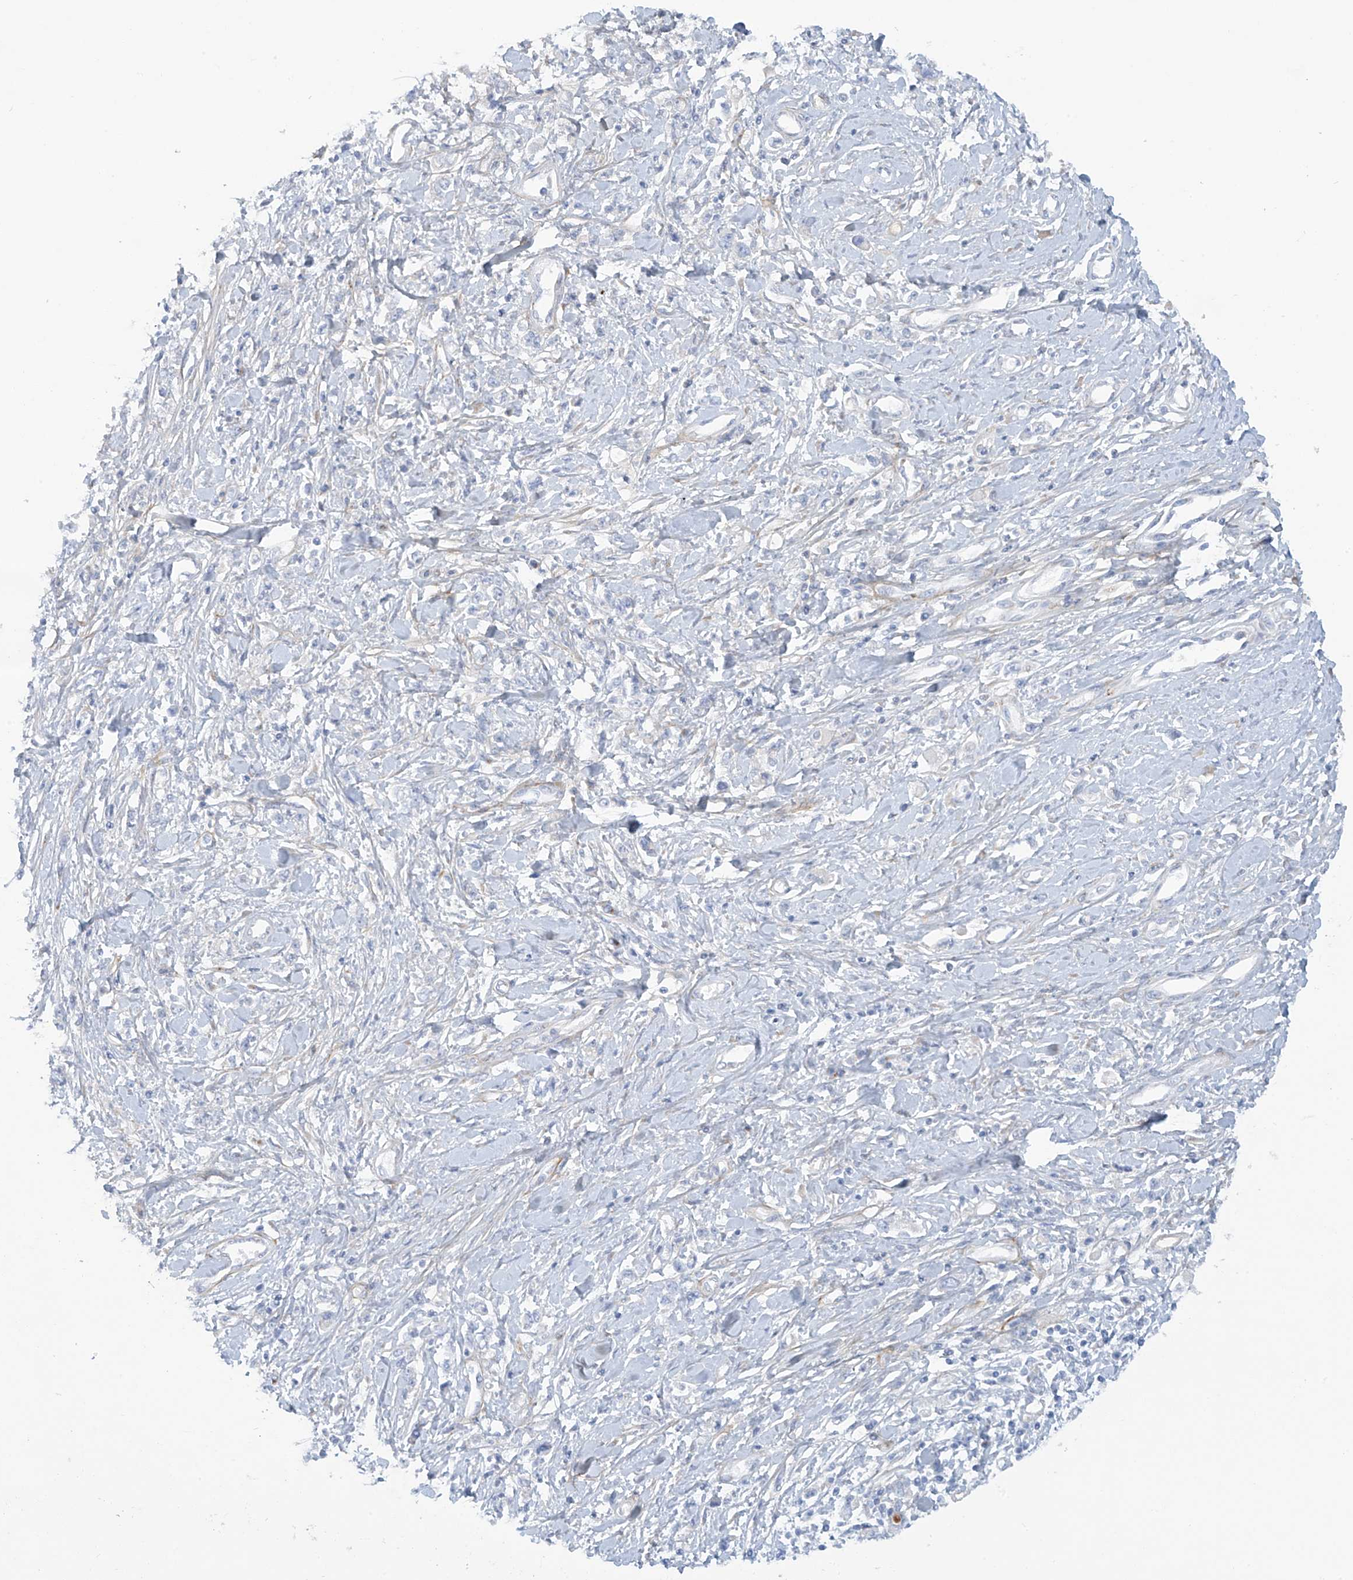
{"staining": {"intensity": "negative", "quantity": "none", "location": "none"}, "tissue": "stomach cancer", "cell_type": "Tumor cells", "image_type": "cancer", "snomed": [{"axis": "morphology", "description": "Adenocarcinoma, NOS"}, {"axis": "topography", "description": "Stomach"}], "caption": "Human stomach adenocarcinoma stained for a protein using immunohistochemistry (IHC) displays no positivity in tumor cells.", "gene": "TRMT2B", "patient": {"sex": "female", "age": 76}}